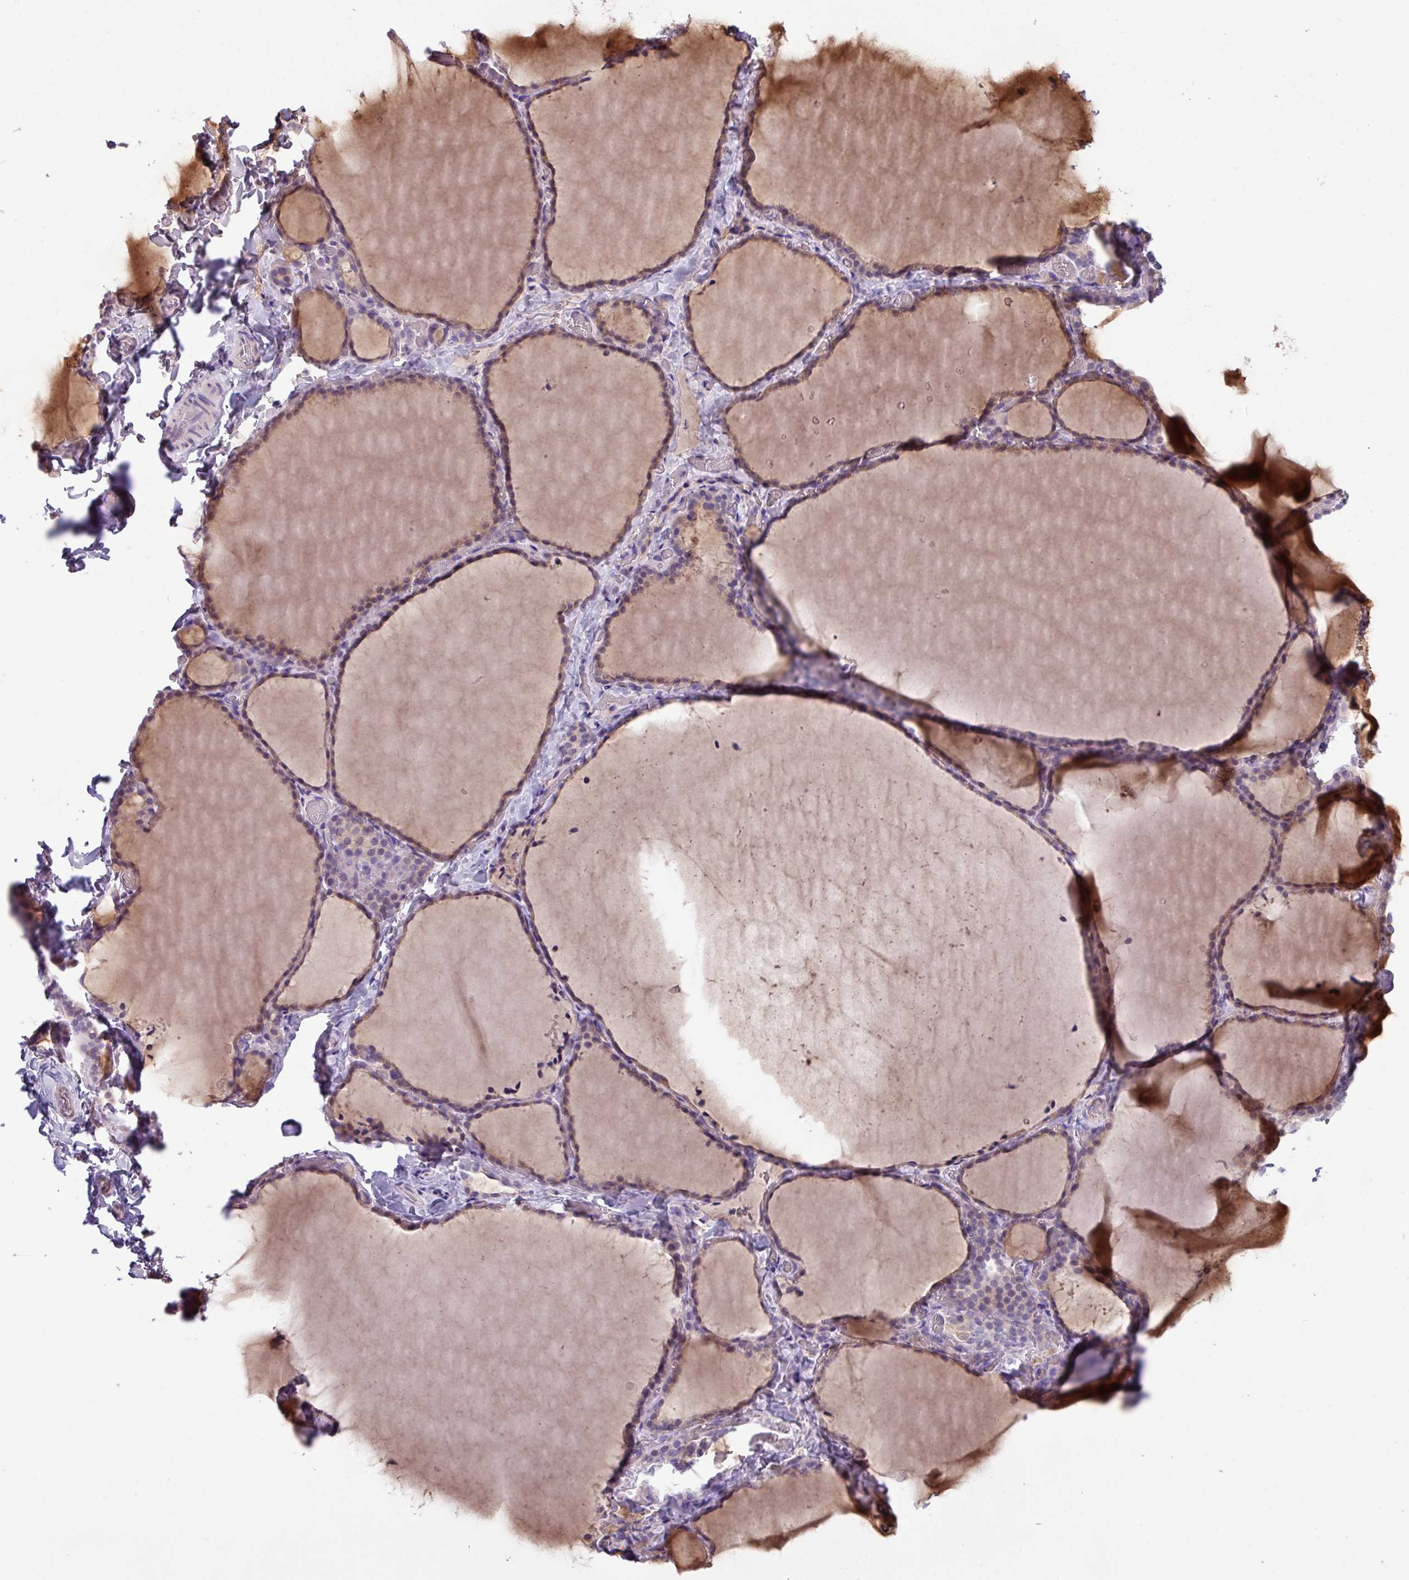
{"staining": {"intensity": "moderate", "quantity": "25%-75%", "location": "cytoplasmic/membranous"}, "tissue": "thyroid gland", "cell_type": "Glandular cells", "image_type": "normal", "snomed": [{"axis": "morphology", "description": "Normal tissue, NOS"}, {"axis": "topography", "description": "Thyroid gland"}], "caption": "Immunohistochemistry (IHC) (DAB (3,3'-diaminobenzidine)) staining of unremarkable human thyroid gland shows moderate cytoplasmic/membranous protein positivity in about 25%-75% of glandular cells.", "gene": "IRGC", "patient": {"sex": "female", "age": 22}}